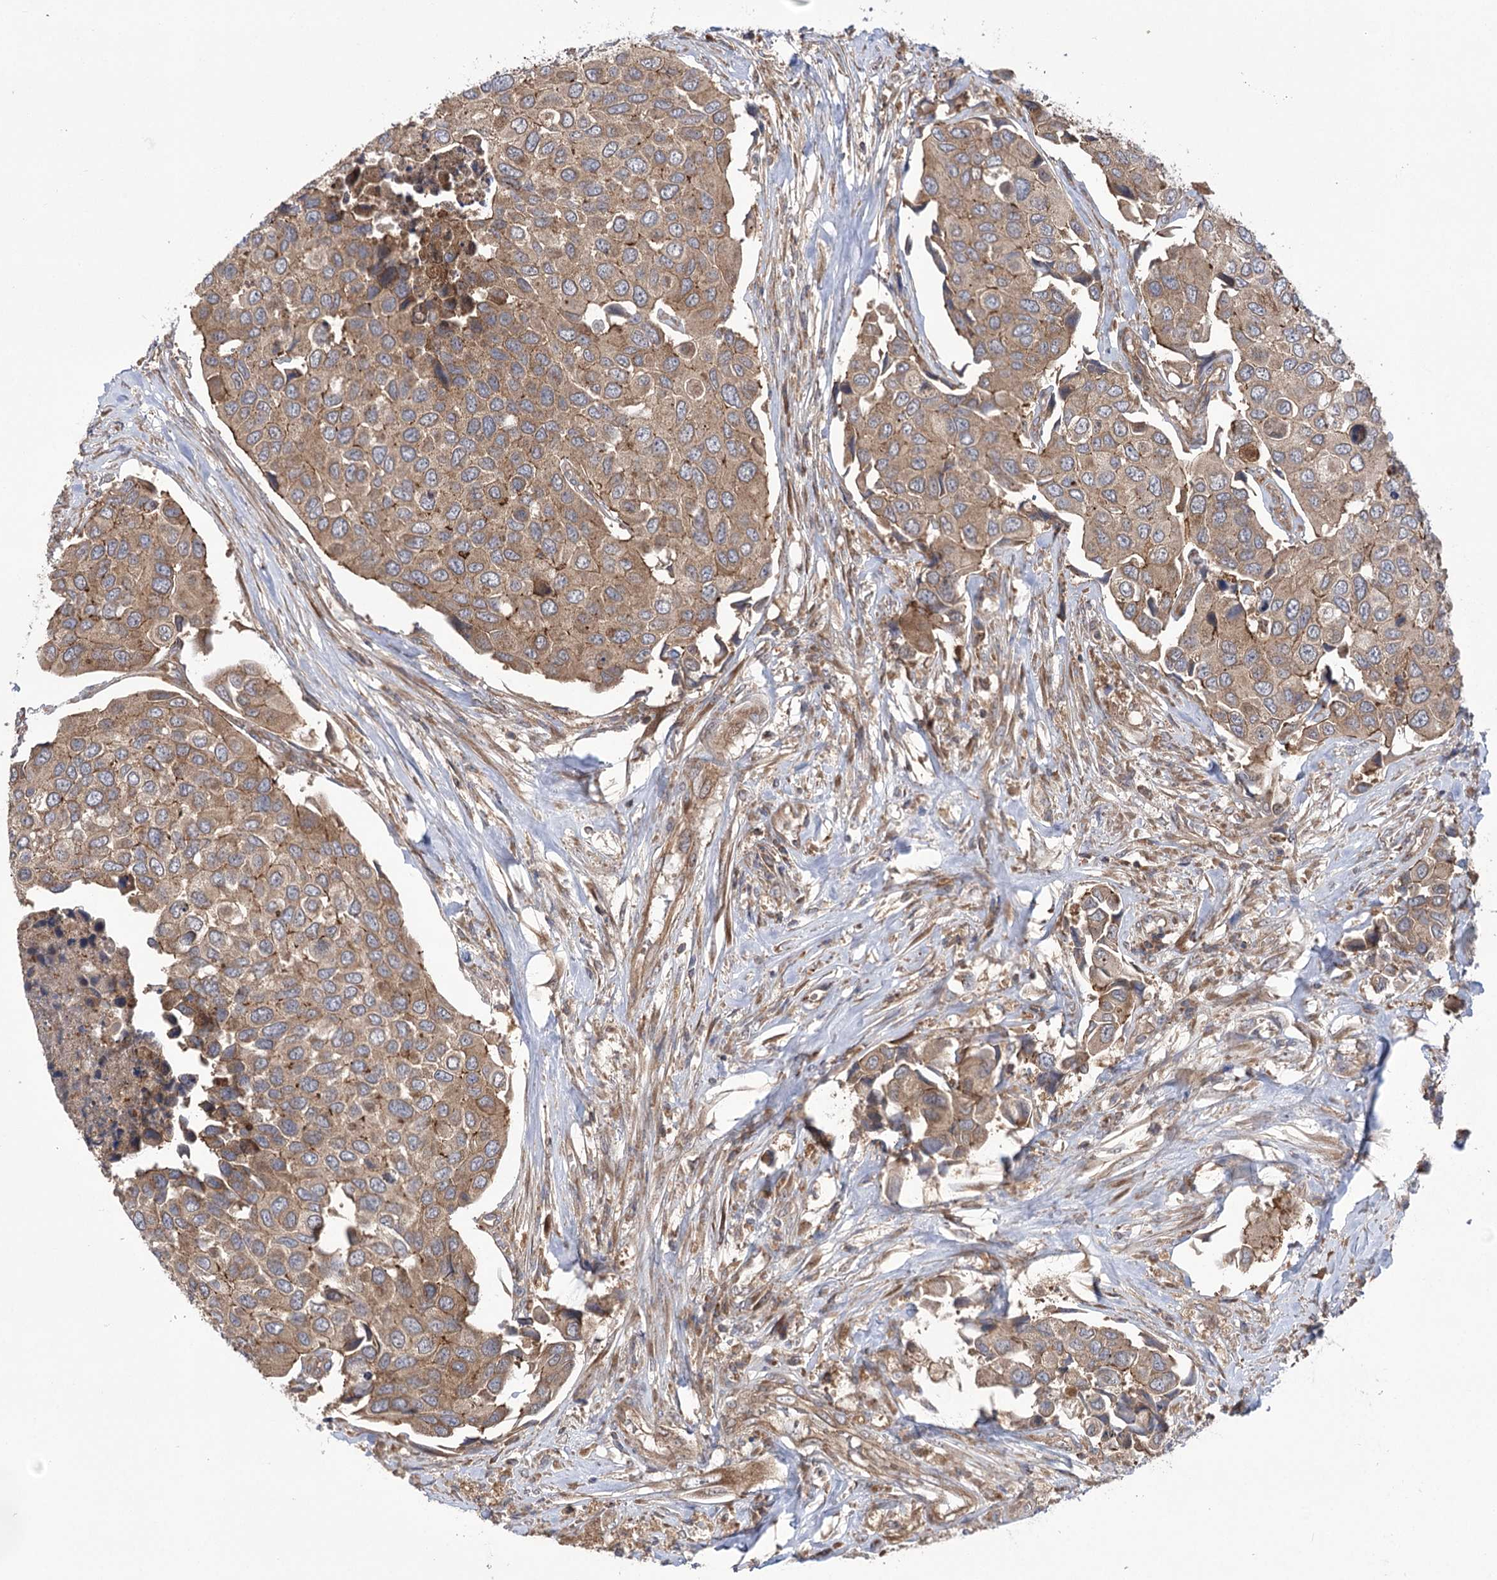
{"staining": {"intensity": "moderate", "quantity": ">75%", "location": "cytoplasmic/membranous"}, "tissue": "urothelial cancer", "cell_type": "Tumor cells", "image_type": "cancer", "snomed": [{"axis": "morphology", "description": "Urothelial carcinoma, High grade"}, {"axis": "topography", "description": "Urinary bladder"}], "caption": "IHC staining of high-grade urothelial carcinoma, which reveals medium levels of moderate cytoplasmic/membranous positivity in about >75% of tumor cells indicating moderate cytoplasmic/membranous protein staining. The staining was performed using DAB (3,3'-diaminobenzidine) (brown) for protein detection and nuclei were counterstained in hematoxylin (blue).", "gene": "VPS37B", "patient": {"sex": "male", "age": 74}}